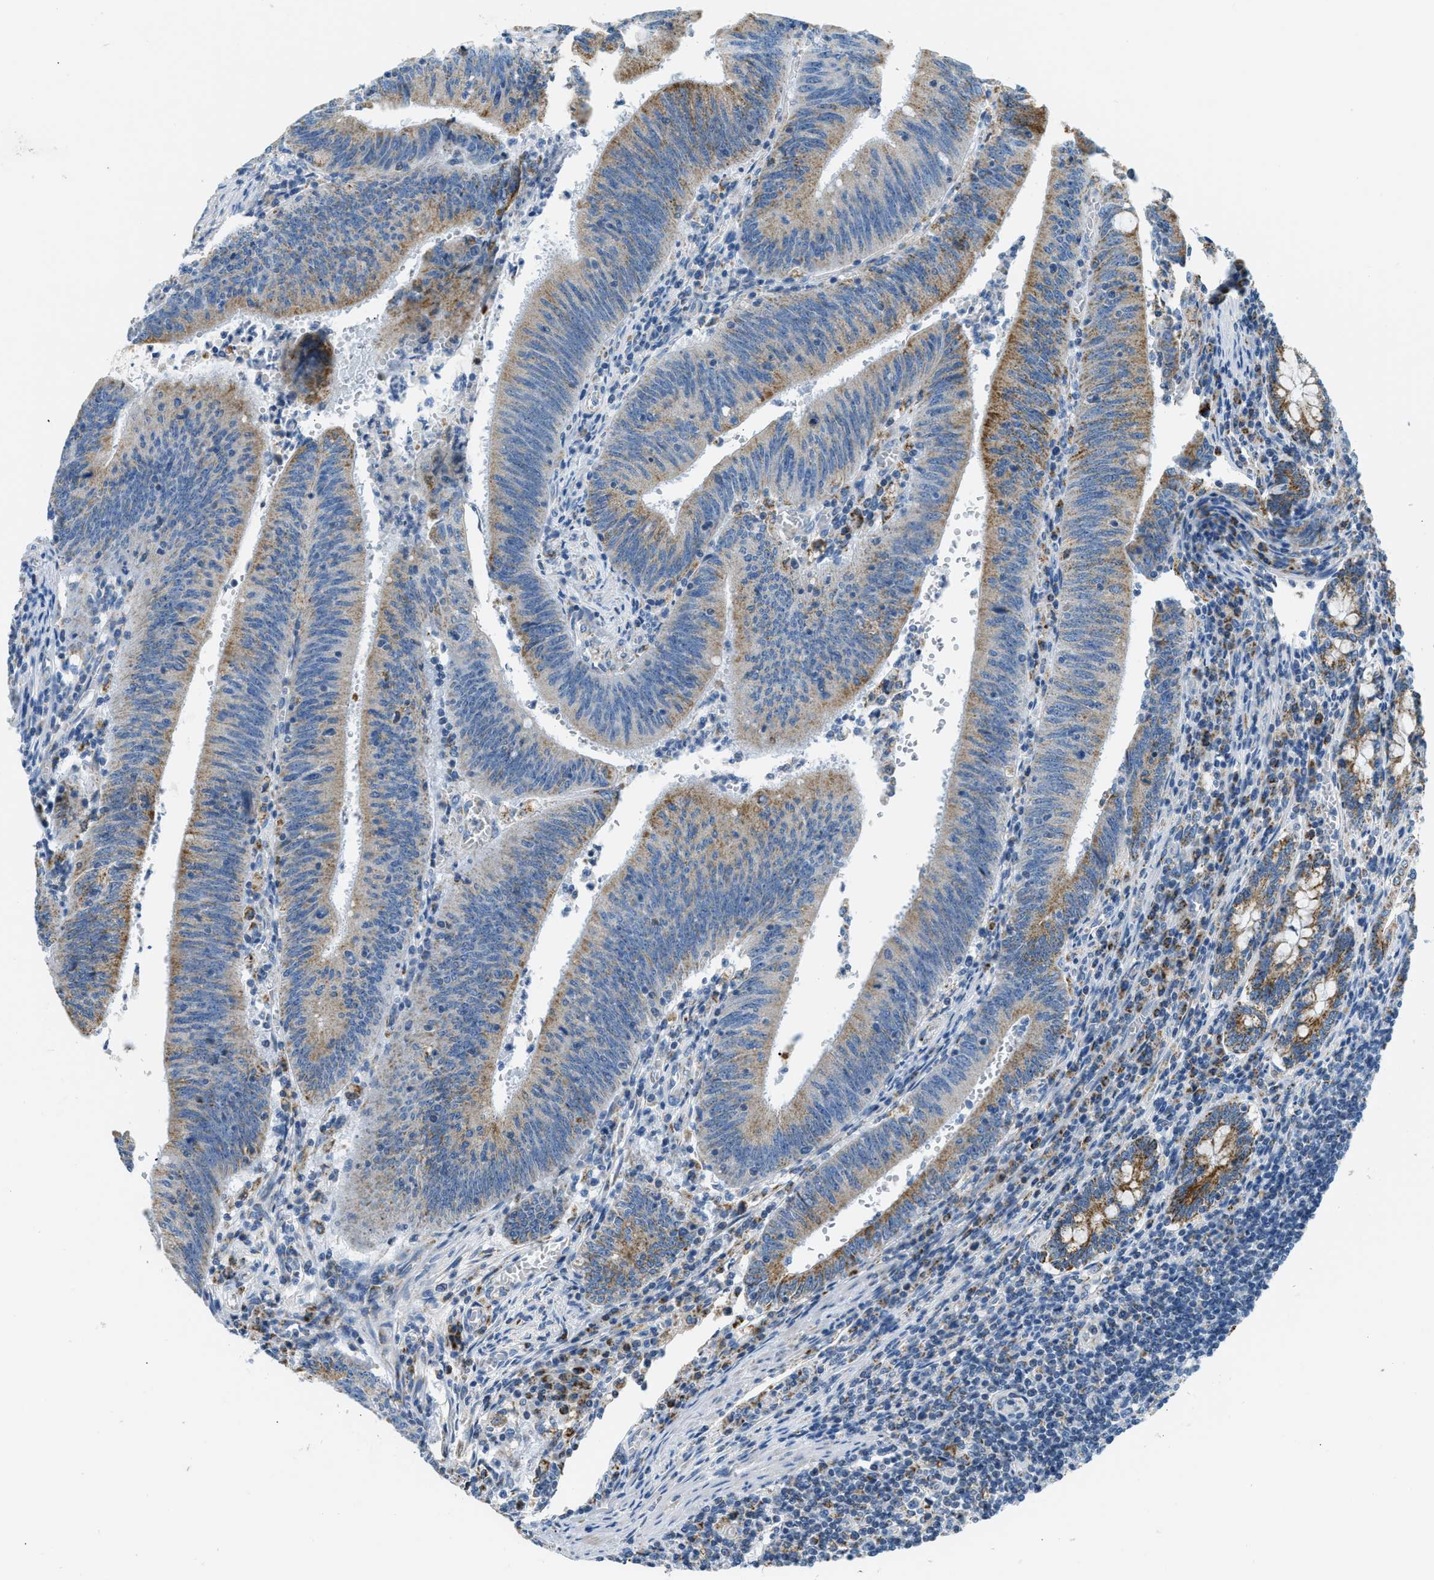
{"staining": {"intensity": "moderate", "quantity": "25%-75%", "location": "cytoplasmic/membranous"}, "tissue": "colorectal cancer", "cell_type": "Tumor cells", "image_type": "cancer", "snomed": [{"axis": "morphology", "description": "Normal tissue, NOS"}, {"axis": "morphology", "description": "Adenocarcinoma, NOS"}, {"axis": "topography", "description": "Rectum"}], "caption": "This is a histology image of immunohistochemistry (IHC) staining of colorectal cancer, which shows moderate expression in the cytoplasmic/membranous of tumor cells.", "gene": "ACADVL", "patient": {"sex": "female", "age": 66}}